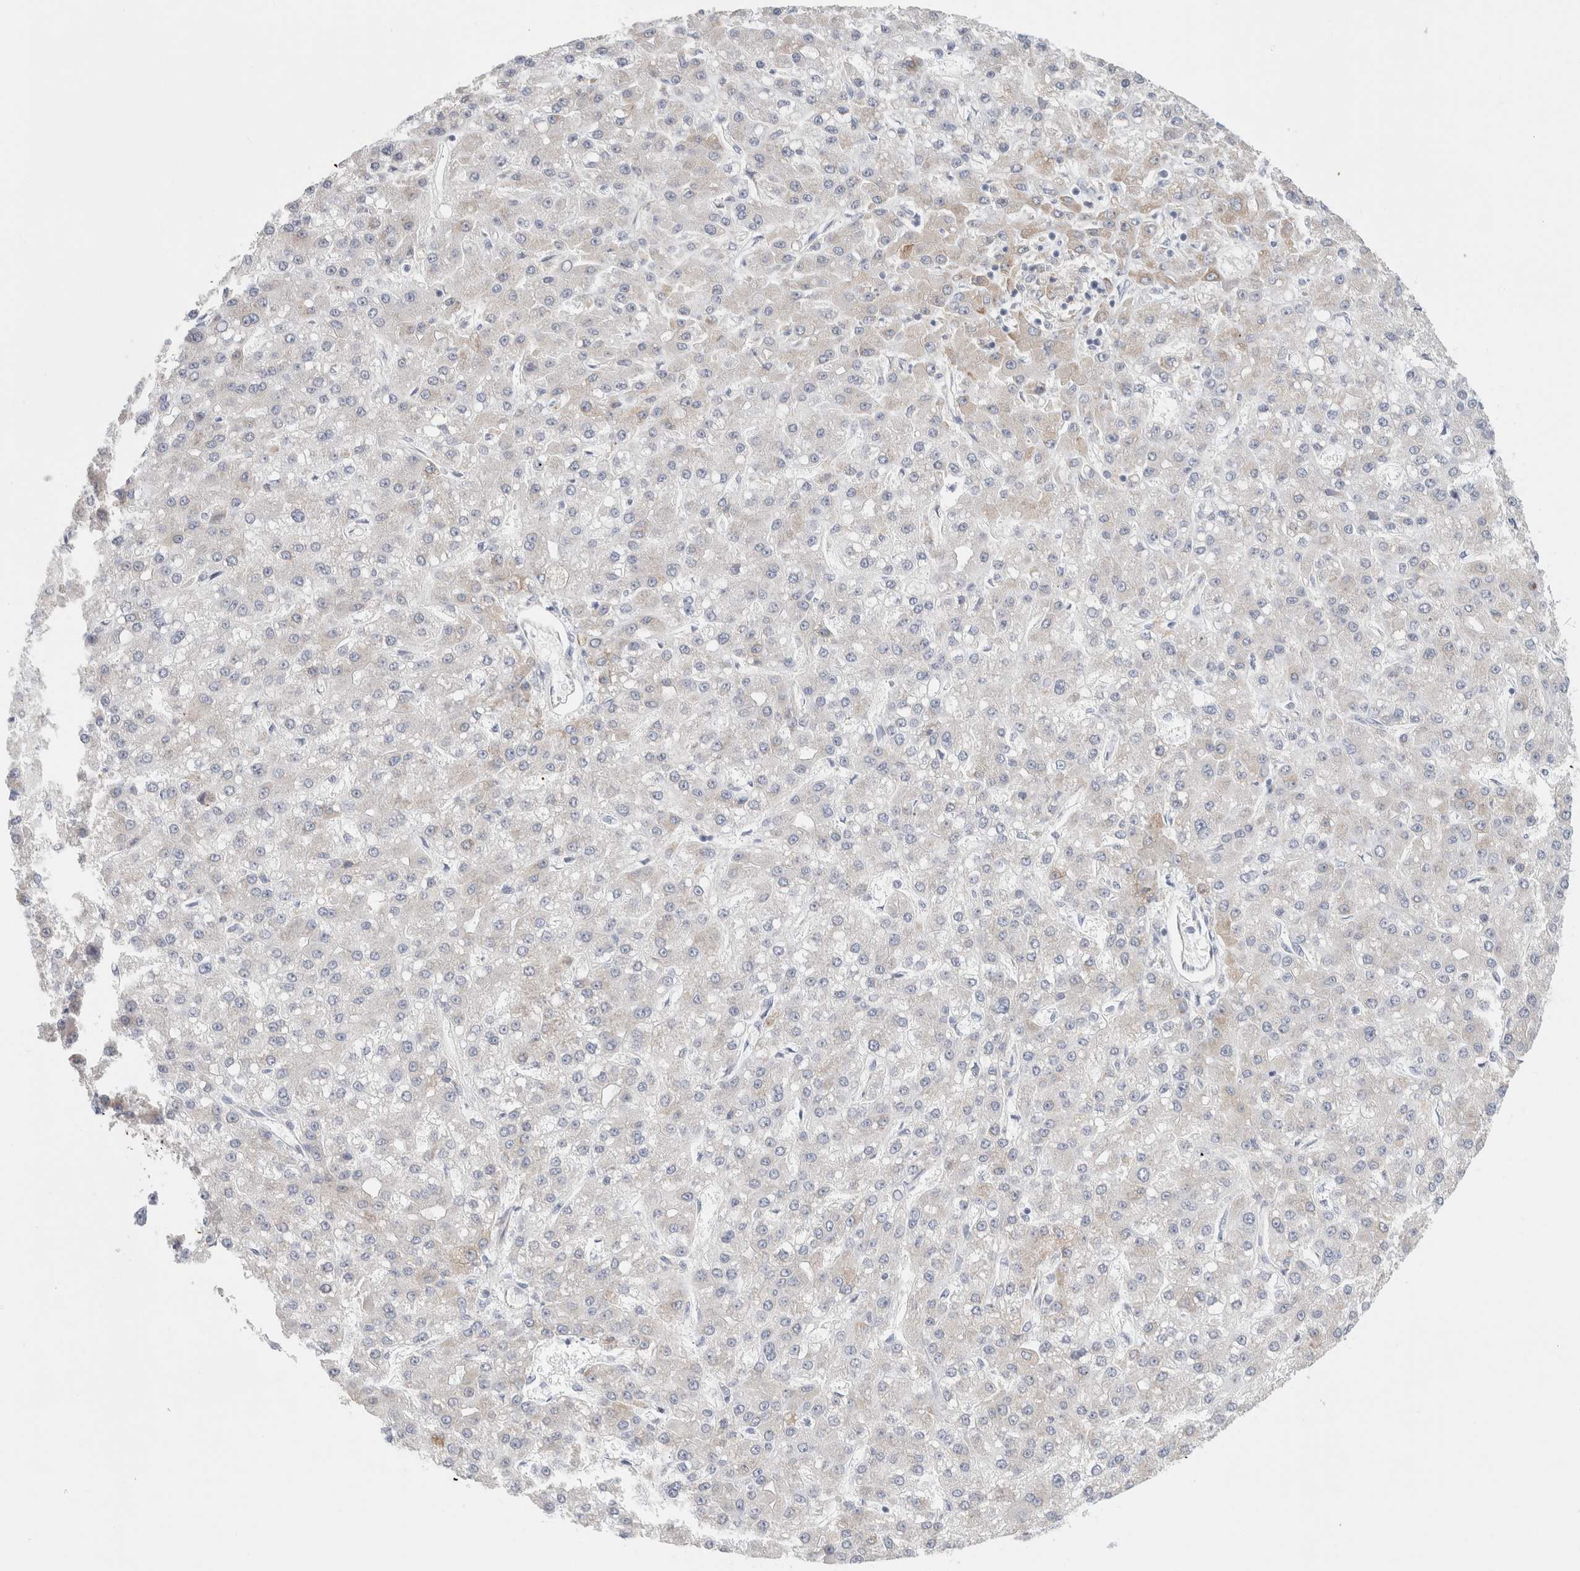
{"staining": {"intensity": "negative", "quantity": "none", "location": "none"}, "tissue": "liver cancer", "cell_type": "Tumor cells", "image_type": "cancer", "snomed": [{"axis": "morphology", "description": "Carcinoma, Hepatocellular, NOS"}, {"axis": "topography", "description": "Liver"}], "caption": "Immunohistochemistry of liver hepatocellular carcinoma reveals no positivity in tumor cells. (Stains: DAB (3,3'-diaminobenzidine) IHC with hematoxylin counter stain, Microscopy: brightfield microscopy at high magnification).", "gene": "CSK", "patient": {"sex": "male", "age": 67}}